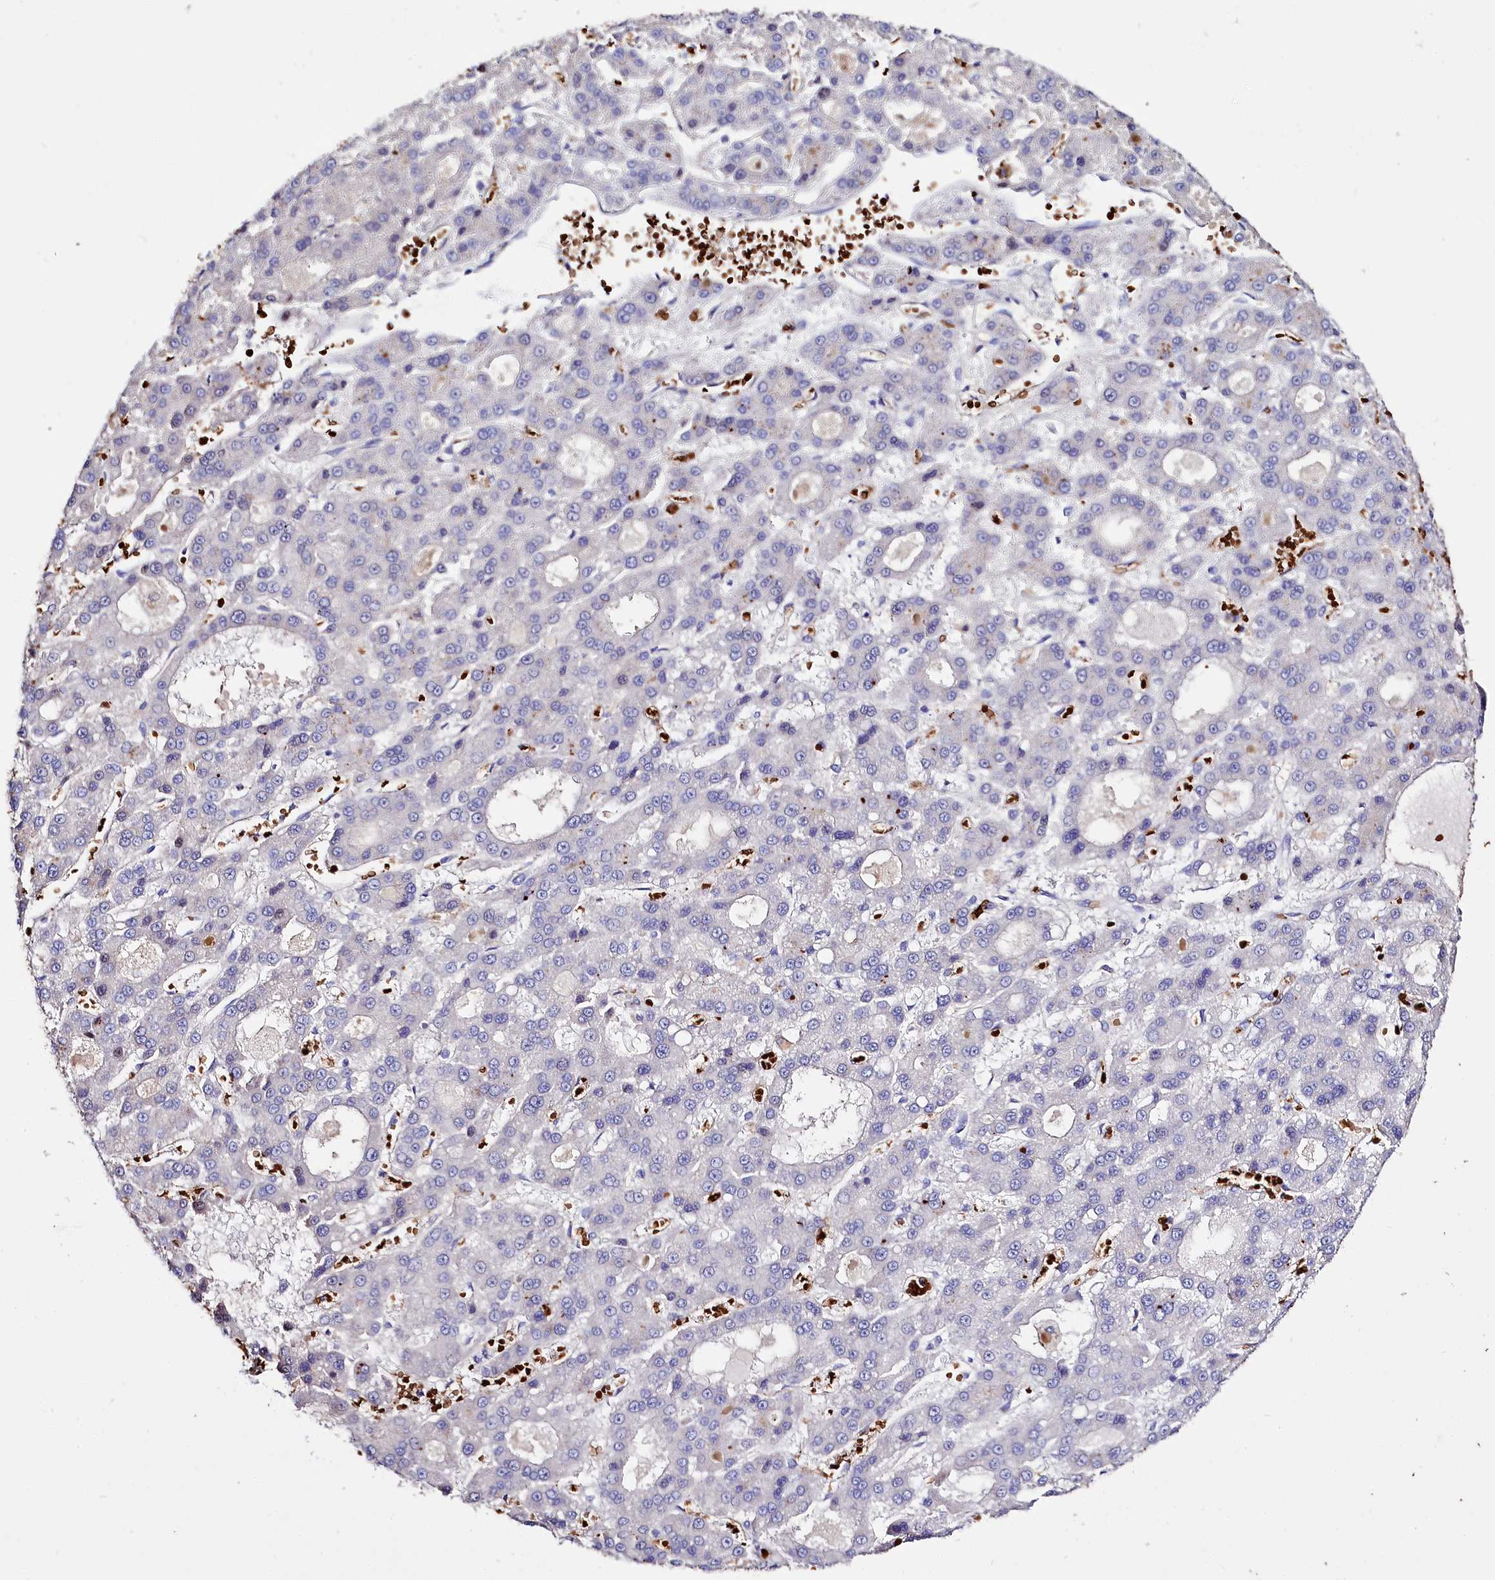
{"staining": {"intensity": "negative", "quantity": "none", "location": "none"}, "tissue": "liver cancer", "cell_type": "Tumor cells", "image_type": "cancer", "snomed": [{"axis": "morphology", "description": "Carcinoma, Hepatocellular, NOS"}, {"axis": "topography", "description": "Liver"}], "caption": "This is an immunohistochemistry (IHC) image of liver cancer. There is no positivity in tumor cells.", "gene": "RPUSD3", "patient": {"sex": "male", "age": 70}}